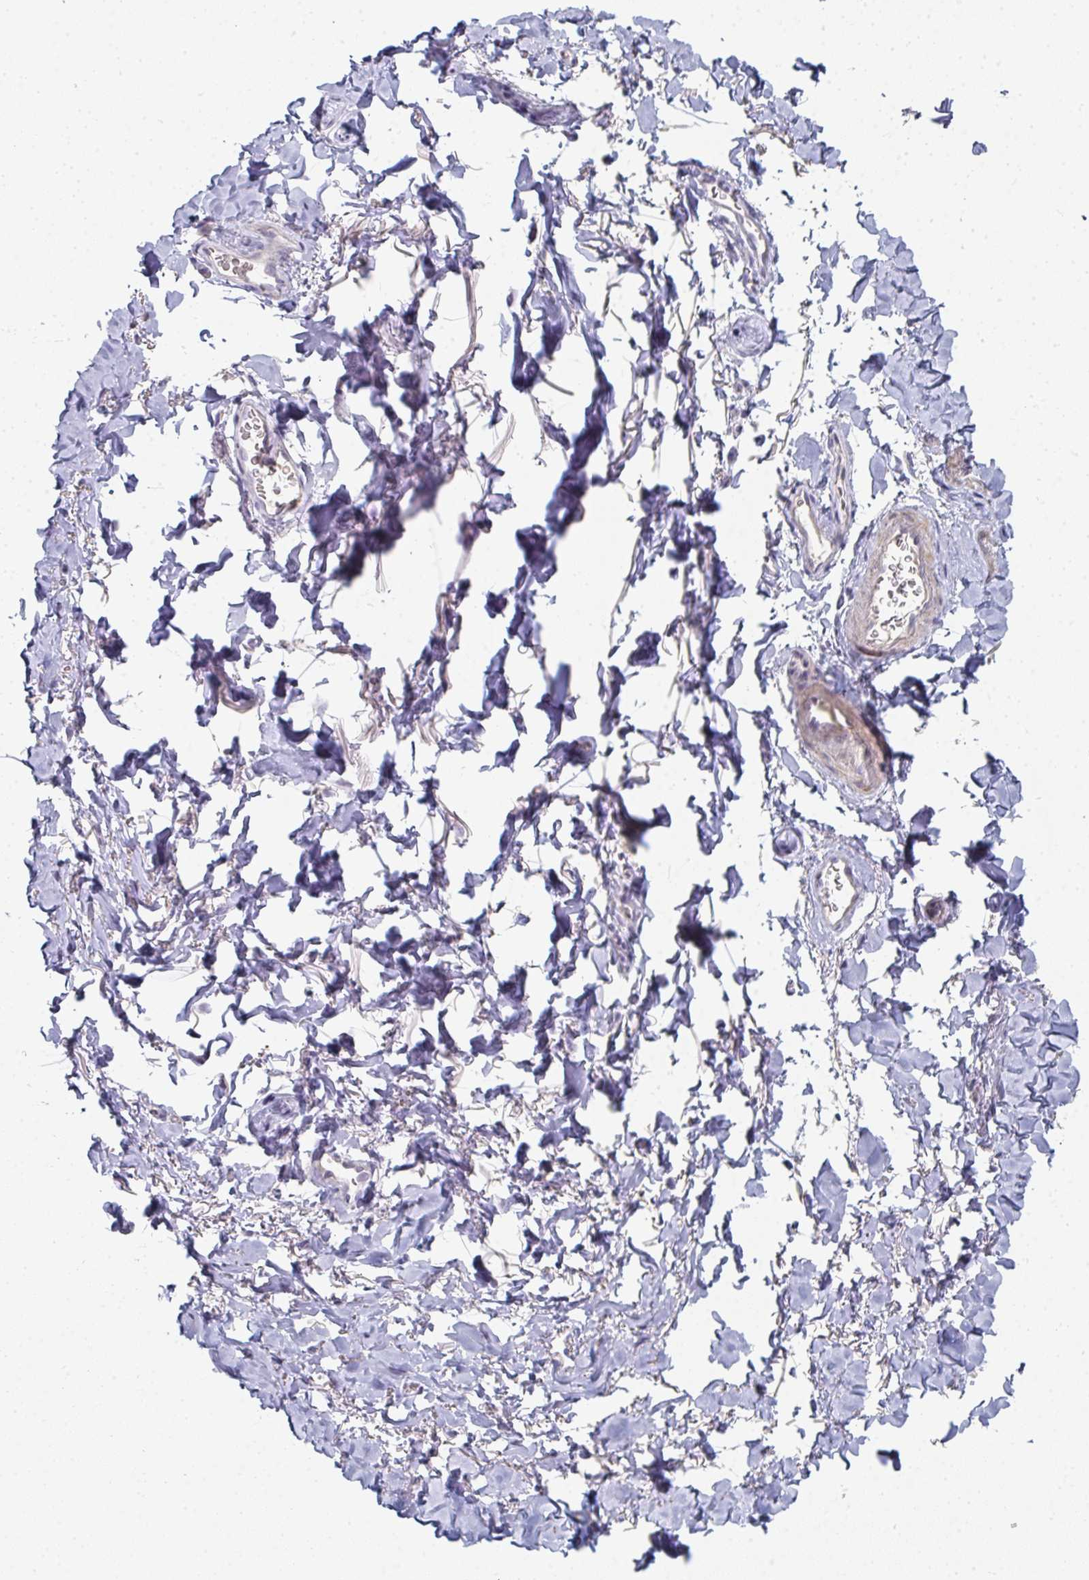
{"staining": {"intensity": "negative", "quantity": "none", "location": "none"}, "tissue": "adipose tissue", "cell_type": "Adipocytes", "image_type": "normal", "snomed": [{"axis": "morphology", "description": "Normal tissue, NOS"}, {"axis": "topography", "description": "Vulva"}, {"axis": "topography", "description": "Peripheral nerve tissue"}], "caption": "High power microscopy histopathology image of an IHC image of unremarkable adipose tissue, revealing no significant positivity in adipocytes. (Brightfield microscopy of DAB IHC at high magnification).", "gene": "A1CF", "patient": {"sex": "female", "age": 66}}